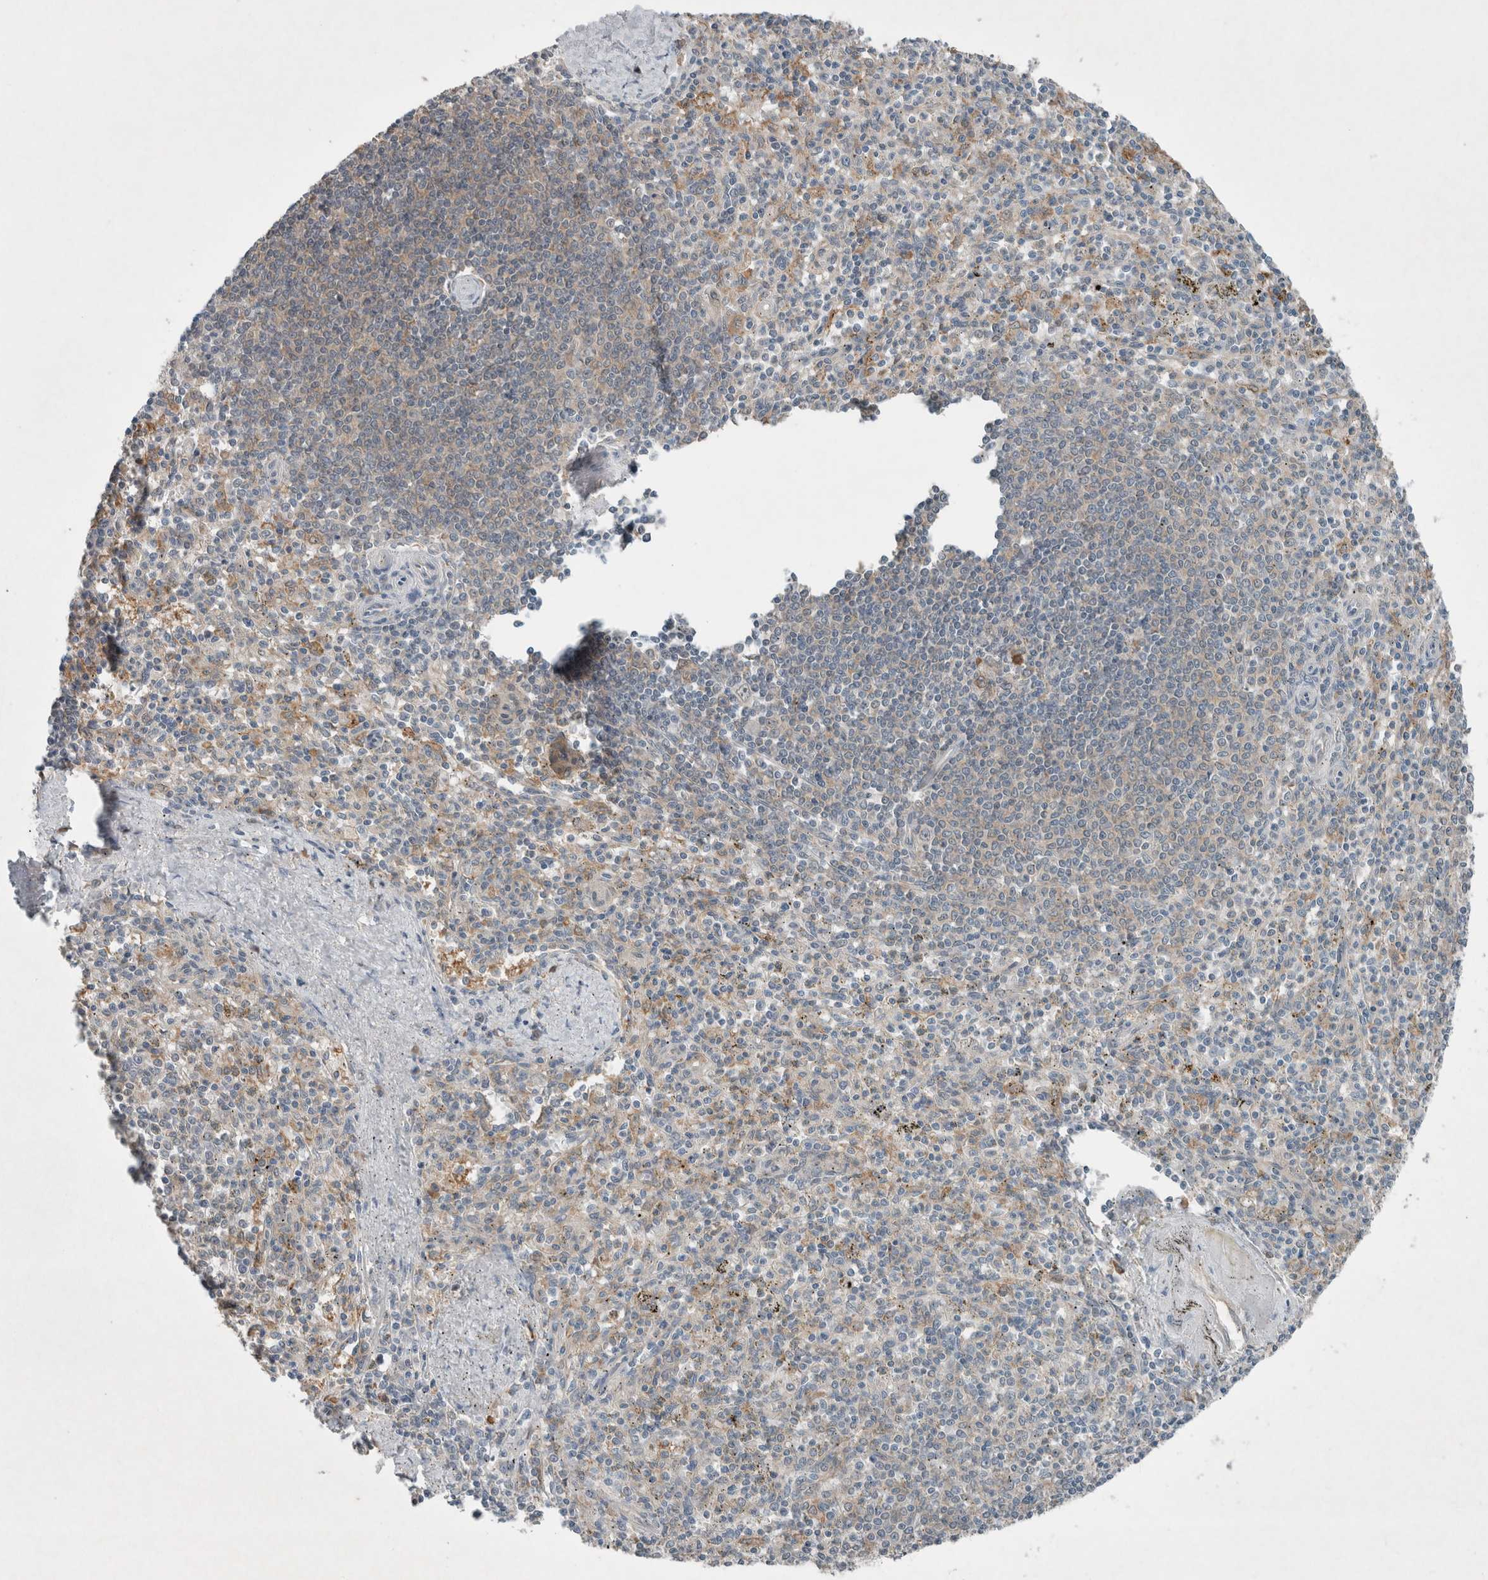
{"staining": {"intensity": "weak", "quantity": "<25%", "location": "cytoplasmic/membranous"}, "tissue": "spleen", "cell_type": "Cells in red pulp", "image_type": "normal", "snomed": [{"axis": "morphology", "description": "Normal tissue, NOS"}, {"axis": "topography", "description": "Spleen"}], "caption": "Spleen was stained to show a protein in brown. There is no significant positivity in cells in red pulp. (DAB (3,3'-diaminobenzidine) immunohistochemistry with hematoxylin counter stain).", "gene": "ENSG00000285245", "patient": {"sex": "male", "age": 72}}